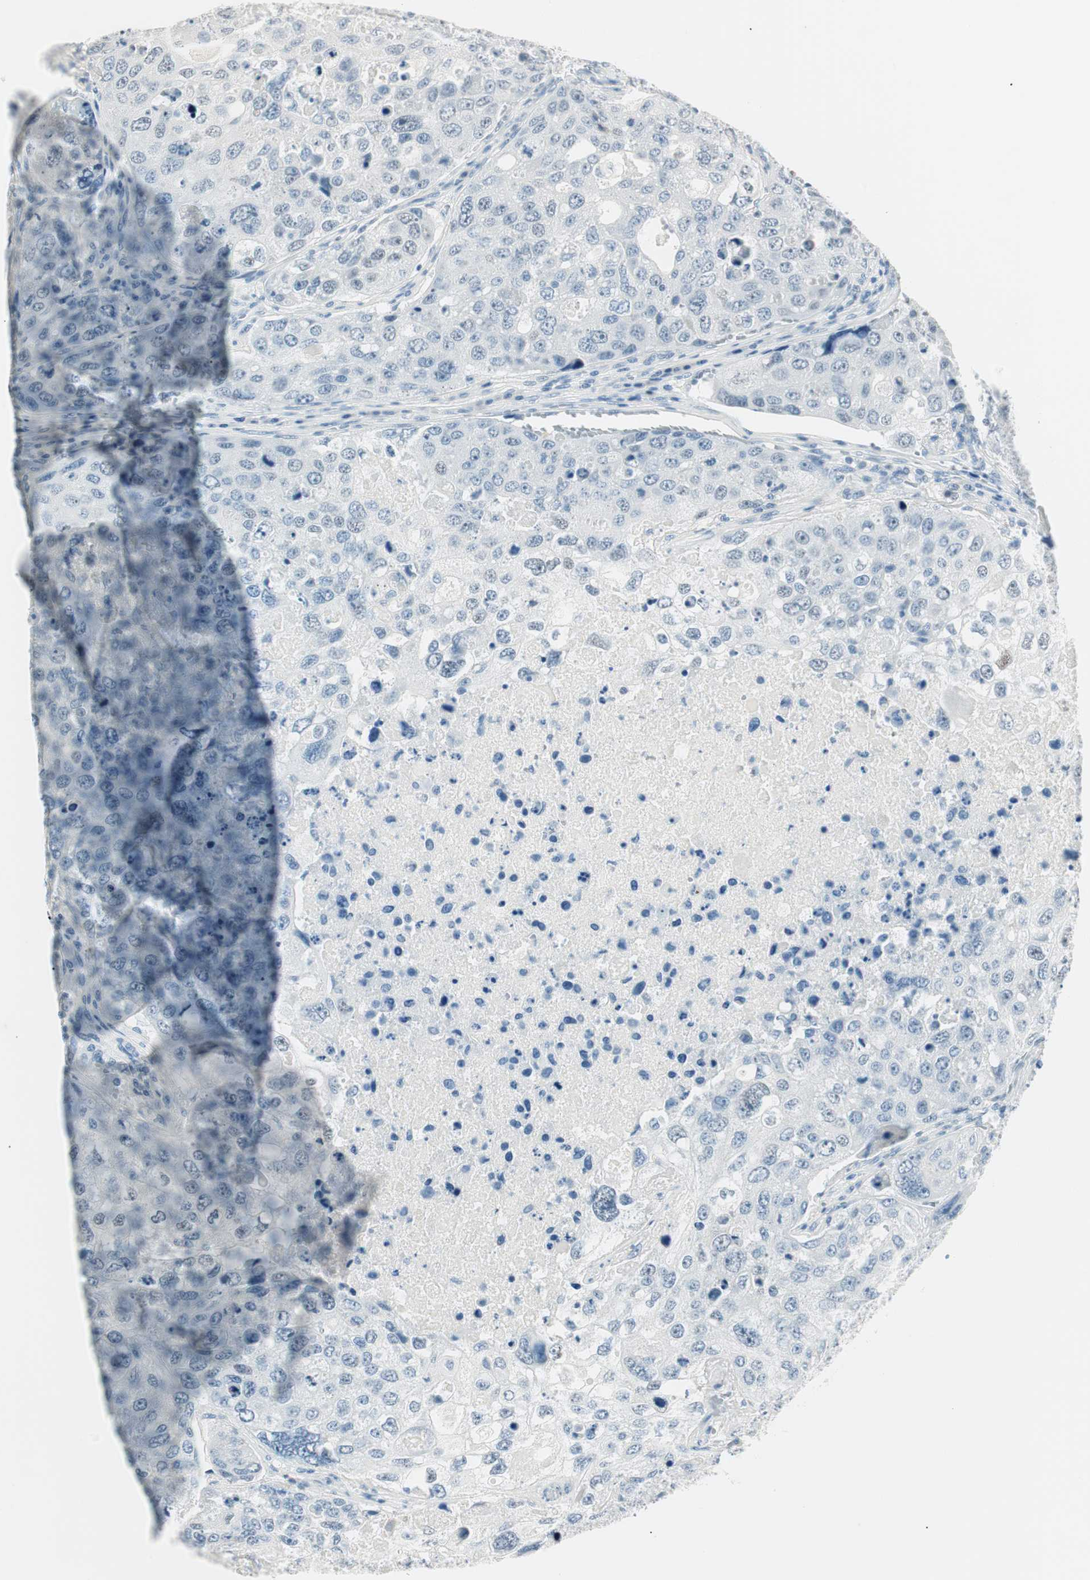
{"staining": {"intensity": "negative", "quantity": "none", "location": "none"}, "tissue": "urothelial cancer", "cell_type": "Tumor cells", "image_type": "cancer", "snomed": [{"axis": "morphology", "description": "Urothelial carcinoma, High grade"}, {"axis": "topography", "description": "Lymph node"}, {"axis": "topography", "description": "Urinary bladder"}], "caption": "Urothelial cancer was stained to show a protein in brown. There is no significant positivity in tumor cells.", "gene": "HOXB13", "patient": {"sex": "male", "age": 51}}